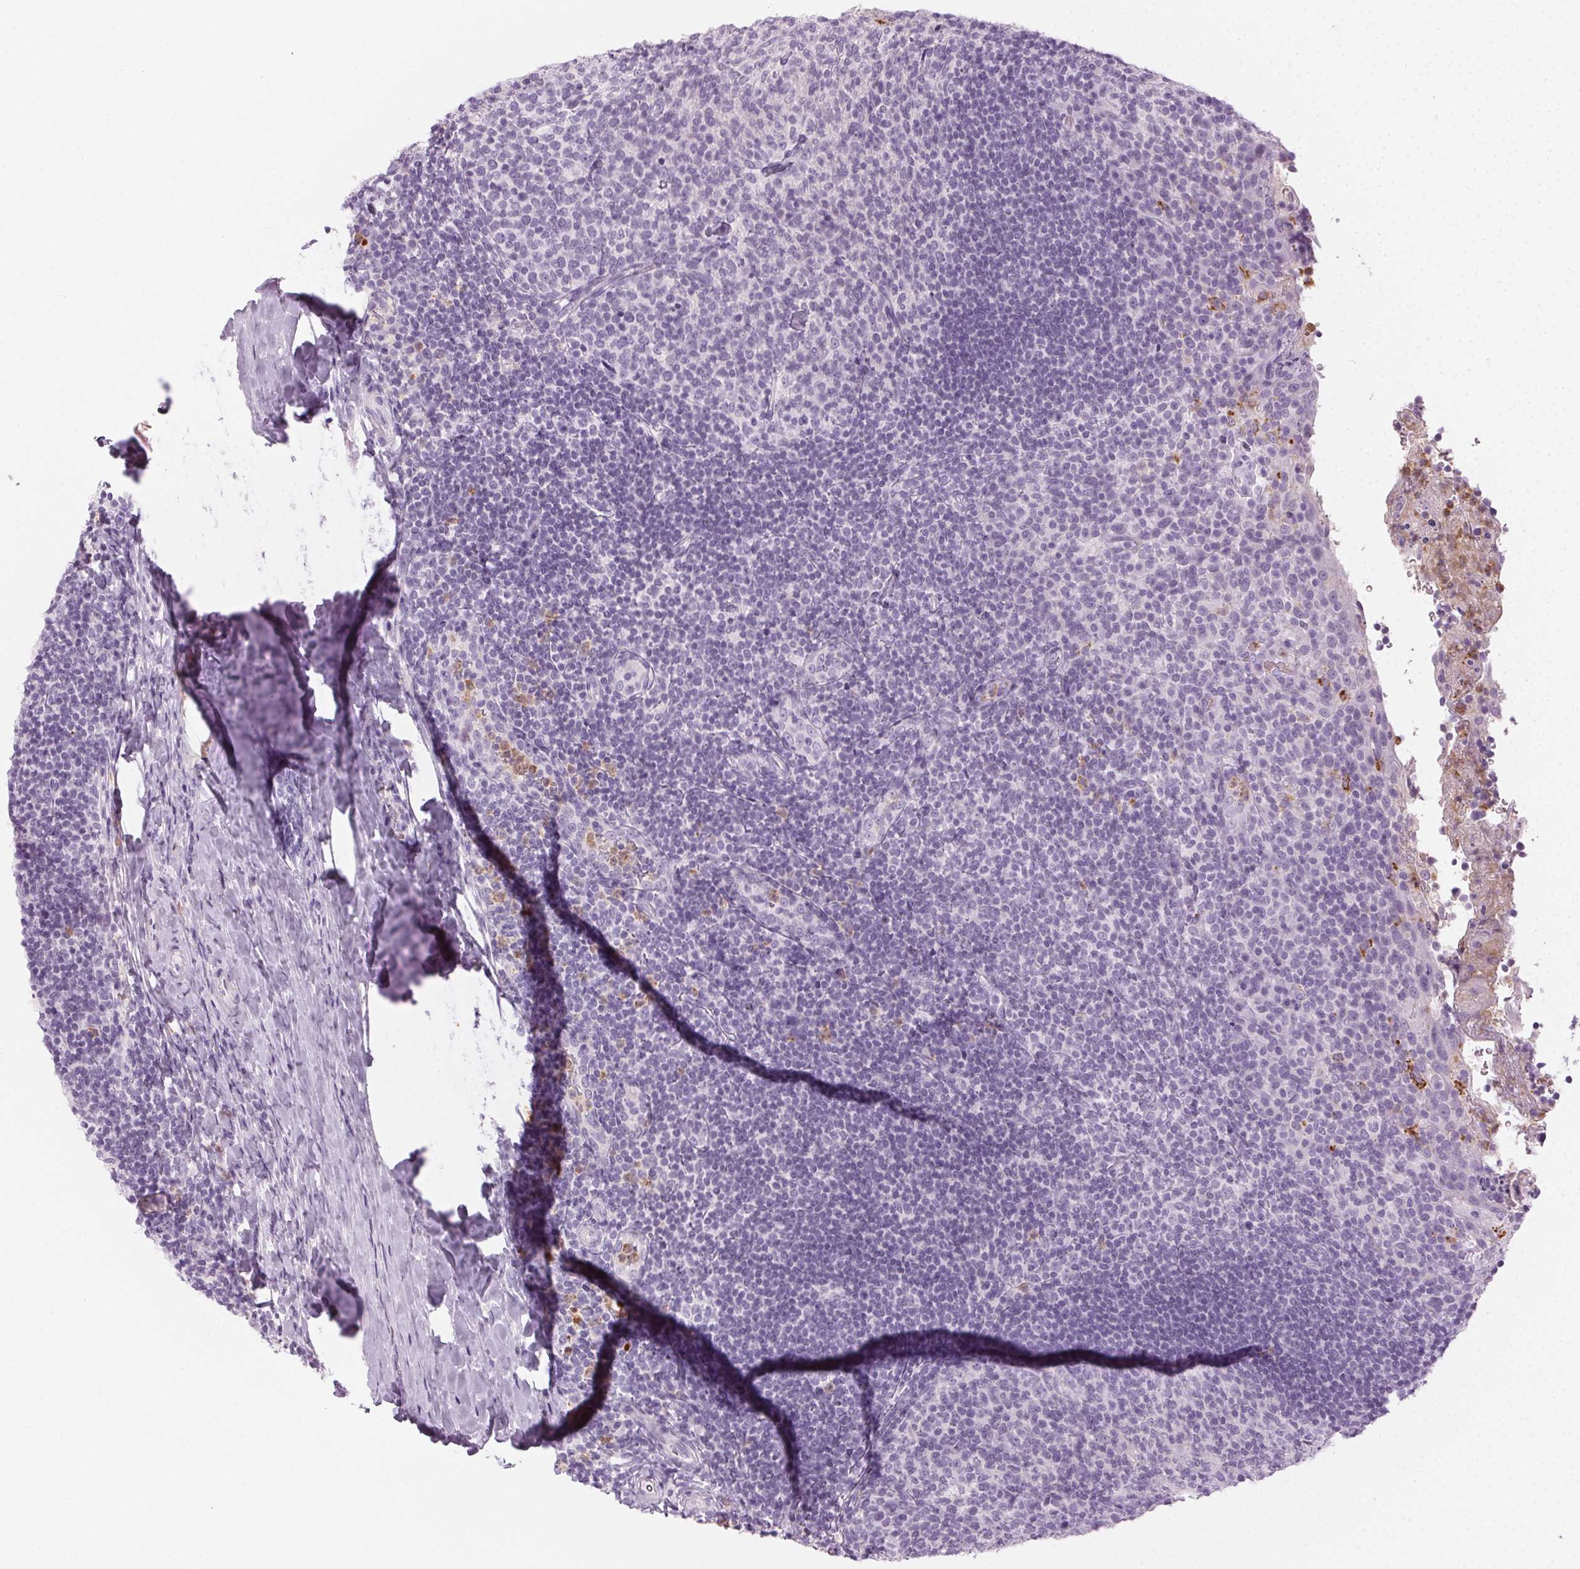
{"staining": {"intensity": "negative", "quantity": "none", "location": "none"}, "tissue": "tonsil", "cell_type": "Germinal center cells", "image_type": "normal", "snomed": [{"axis": "morphology", "description": "Normal tissue, NOS"}, {"axis": "topography", "description": "Tonsil"}], "caption": "Image shows no protein staining in germinal center cells of unremarkable tonsil. (Stains: DAB (3,3'-diaminobenzidine) IHC with hematoxylin counter stain, Microscopy: brightfield microscopy at high magnification).", "gene": "MPO", "patient": {"sex": "female", "age": 10}}